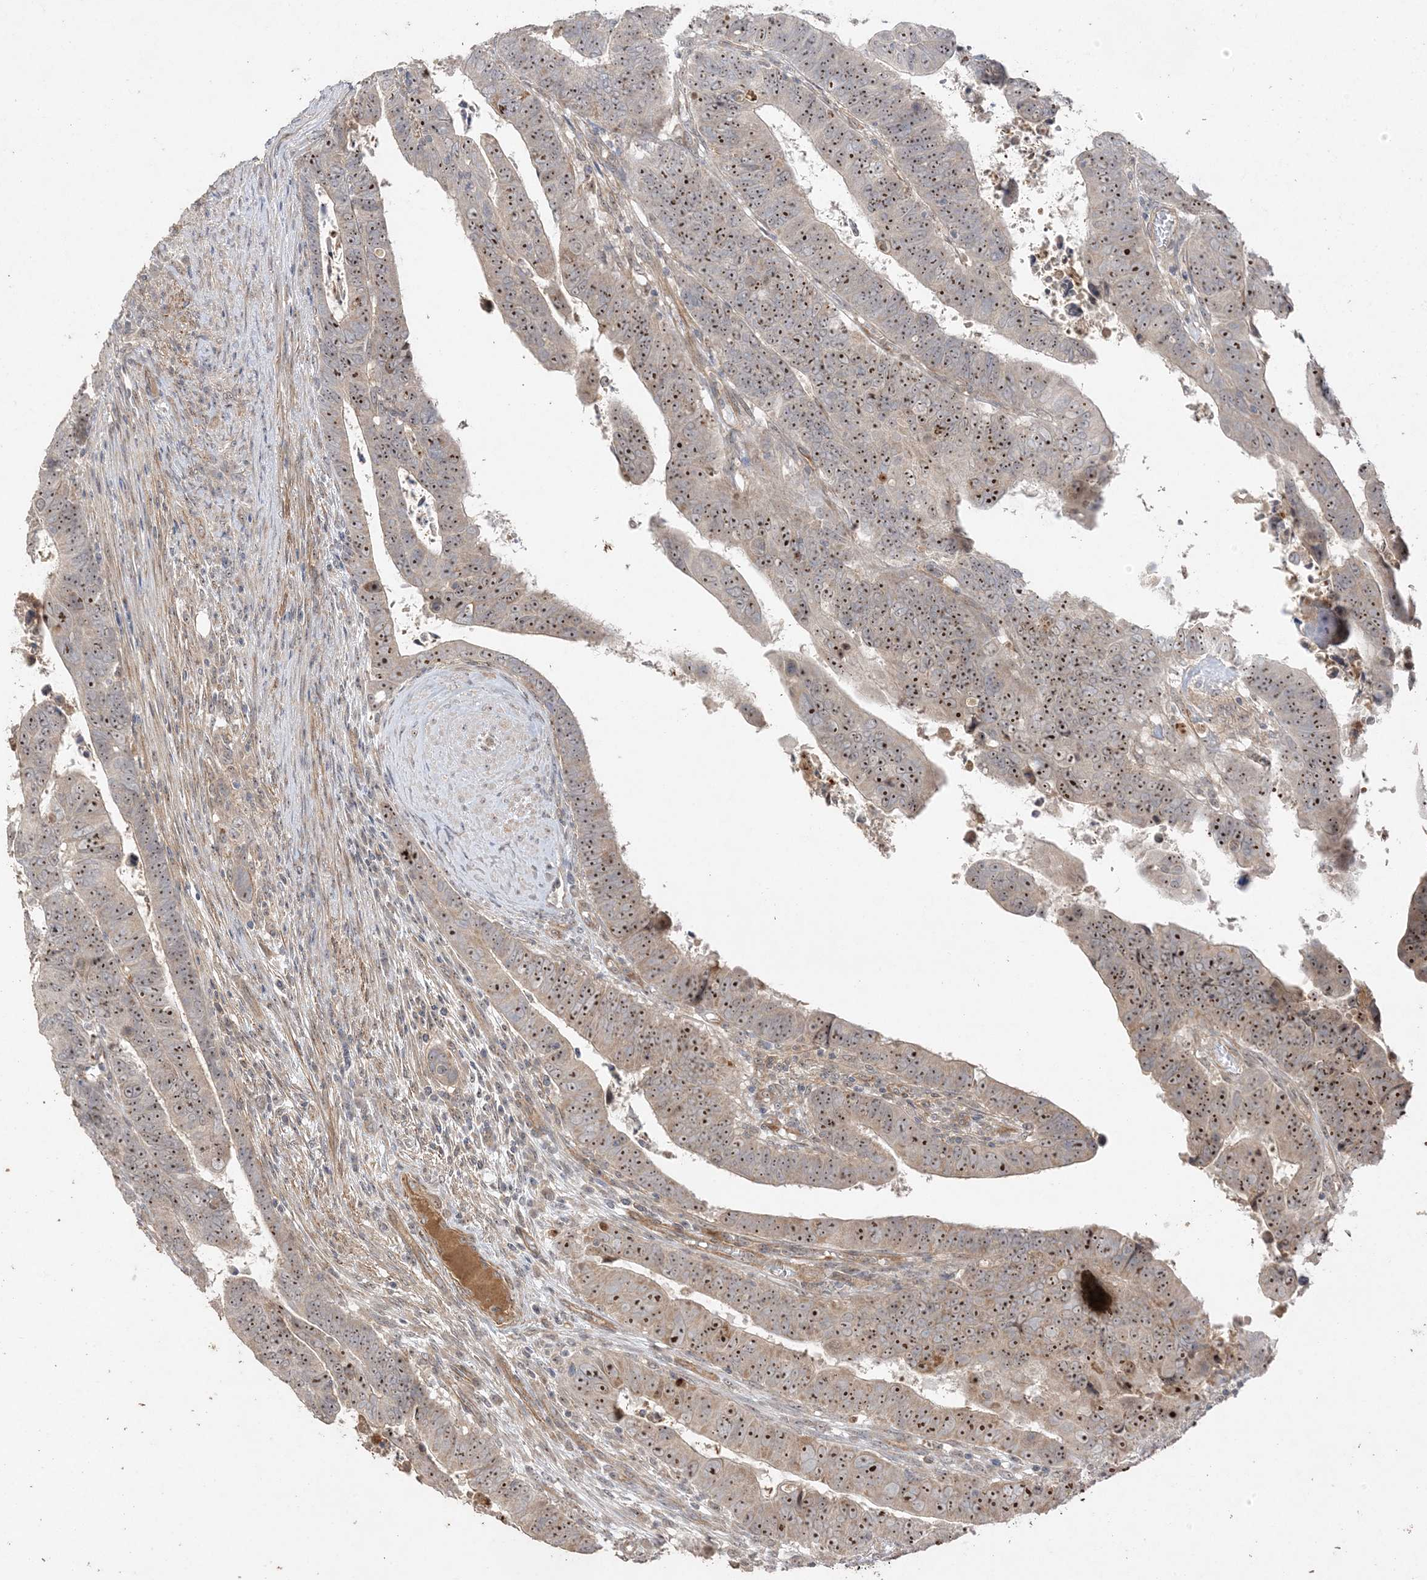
{"staining": {"intensity": "moderate", "quantity": ">75%", "location": "nuclear"}, "tissue": "colorectal cancer", "cell_type": "Tumor cells", "image_type": "cancer", "snomed": [{"axis": "morphology", "description": "Normal tissue, NOS"}, {"axis": "morphology", "description": "Adenocarcinoma, NOS"}, {"axis": "topography", "description": "Rectum"}], "caption": "Protein expression analysis of colorectal adenocarcinoma exhibits moderate nuclear positivity in approximately >75% of tumor cells. Immunohistochemistry (ihc) stains the protein of interest in brown and the nuclei are stained blue.", "gene": "DDX18", "patient": {"sex": "female", "age": 65}}